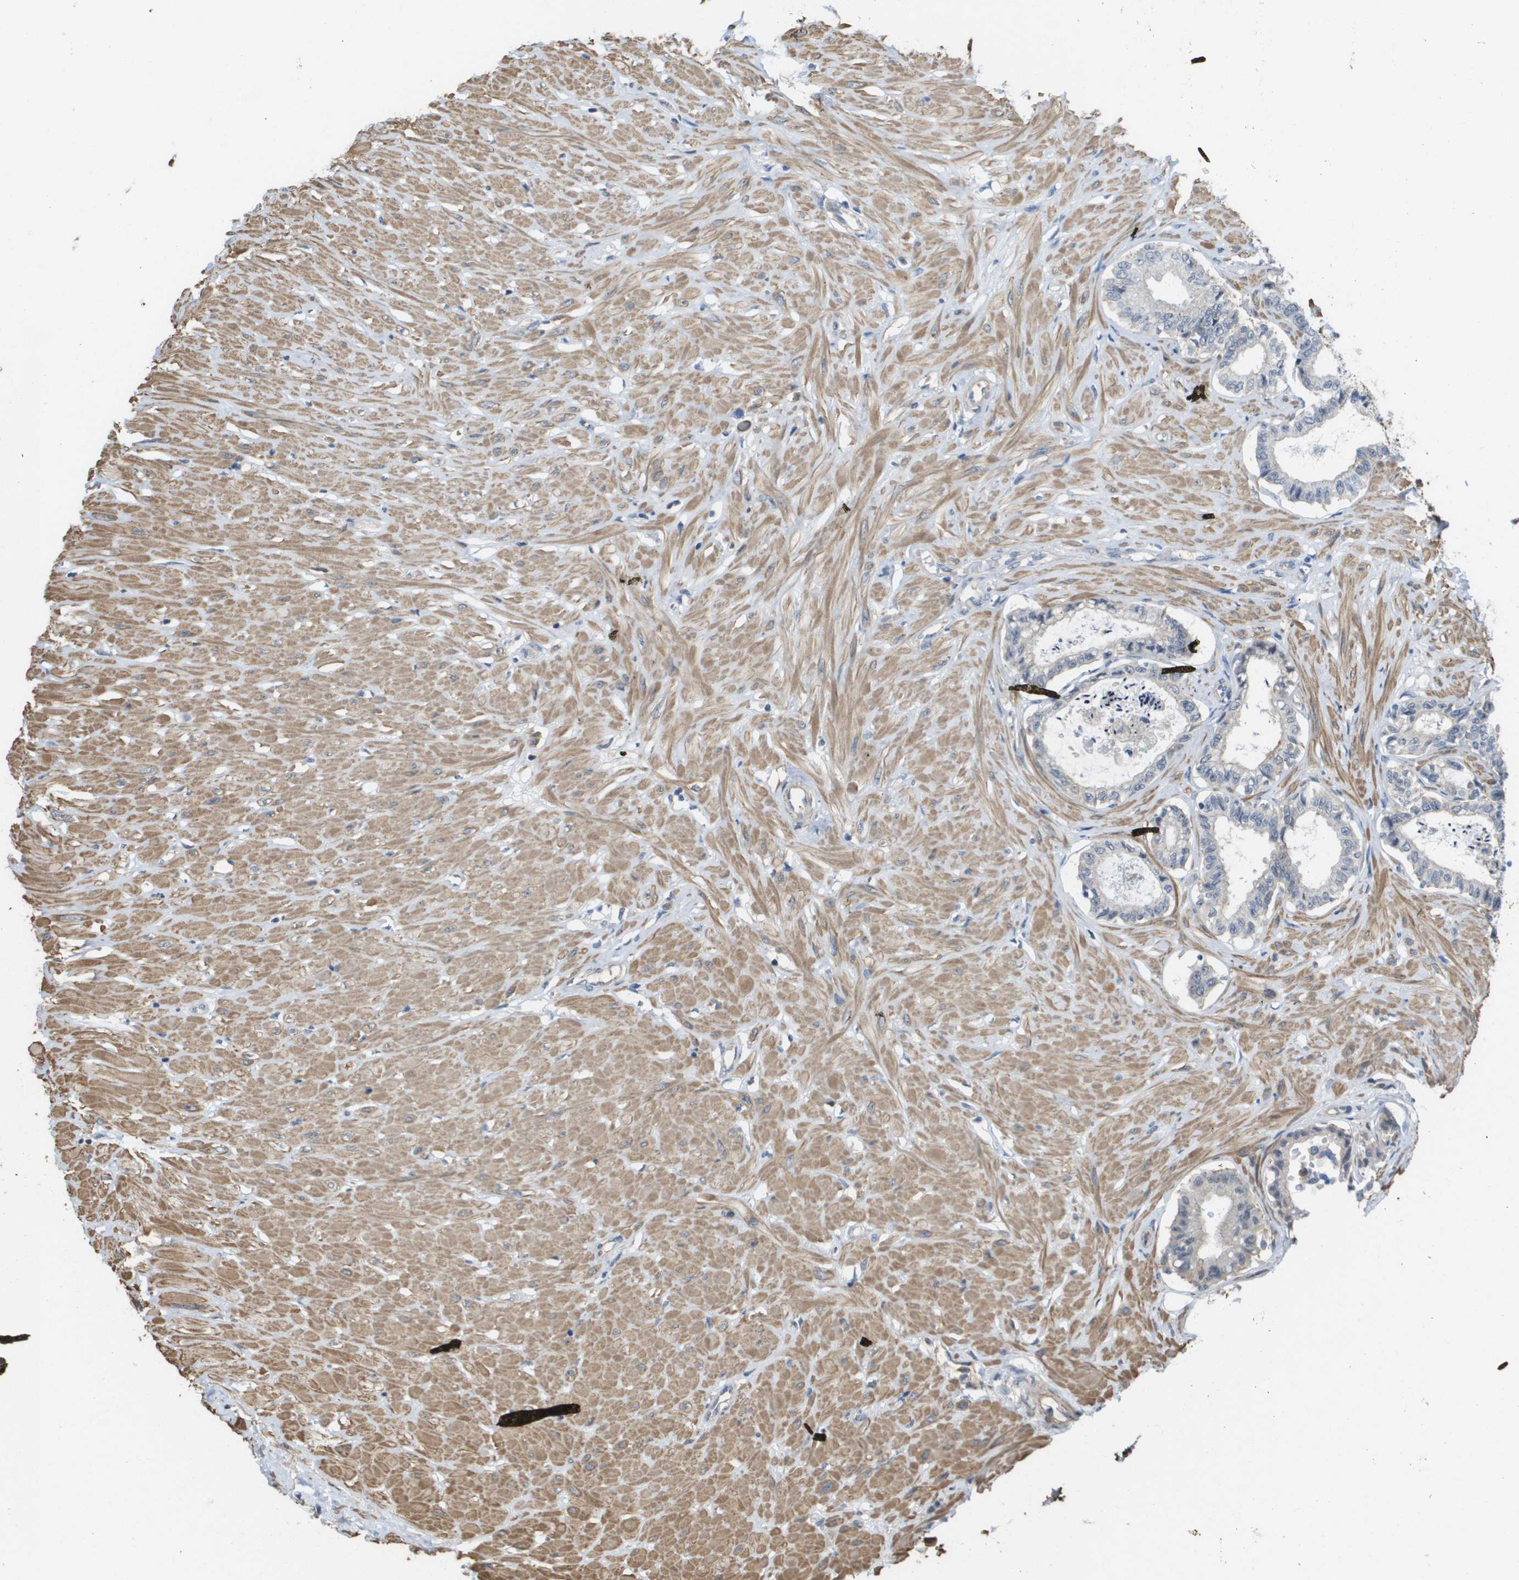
{"staining": {"intensity": "negative", "quantity": "none", "location": "none"}, "tissue": "seminal vesicle", "cell_type": "Glandular cells", "image_type": "normal", "snomed": [{"axis": "morphology", "description": "Normal tissue, NOS"}, {"axis": "morphology", "description": "Adenocarcinoma, High grade"}, {"axis": "topography", "description": "Prostate"}, {"axis": "topography", "description": "Seminal veicle"}], "caption": "IHC histopathology image of benign seminal vesicle: human seminal vesicle stained with DAB (3,3'-diaminobenzidine) reveals no significant protein staining in glandular cells.", "gene": "RNF112", "patient": {"sex": "male", "age": 55}}